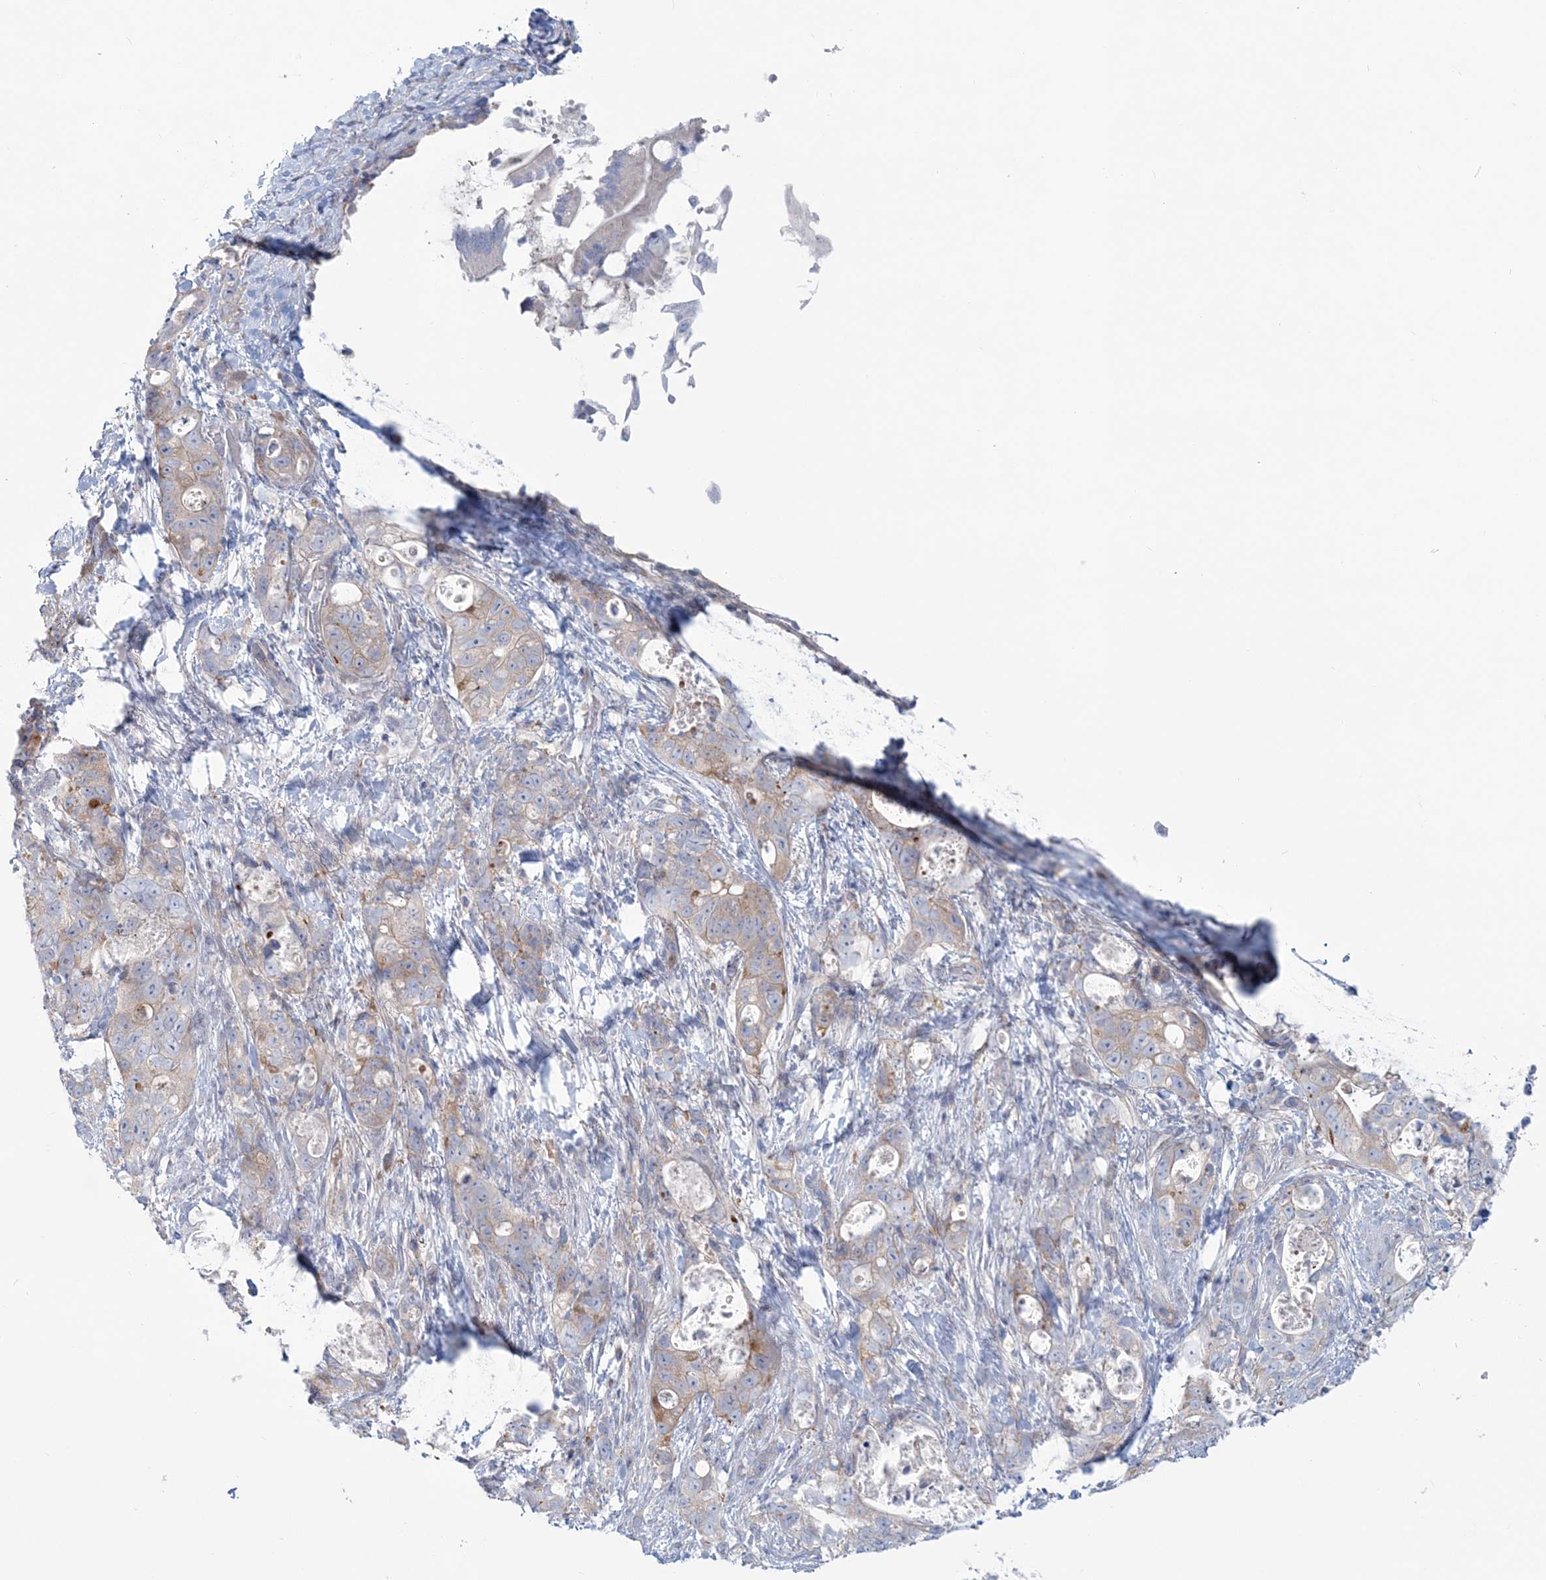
{"staining": {"intensity": "weak", "quantity": "25%-75%", "location": "cytoplasmic/membranous"}, "tissue": "stomach cancer", "cell_type": "Tumor cells", "image_type": "cancer", "snomed": [{"axis": "morphology", "description": "Normal tissue, NOS"}, {"axis": "morphology", "description": "Adenocarcinoma, NOS"}, {"axis": "topography", "description": "Stomach"}], "caption": "This micrograph reveals IHC staining of stomach adenocarcinoma, with low weak cytoplasmic/membranous staining in about 25%-75% of tumor cells.", "gene": "ADGB", "patient": {"sex": "female", "age": 89}}